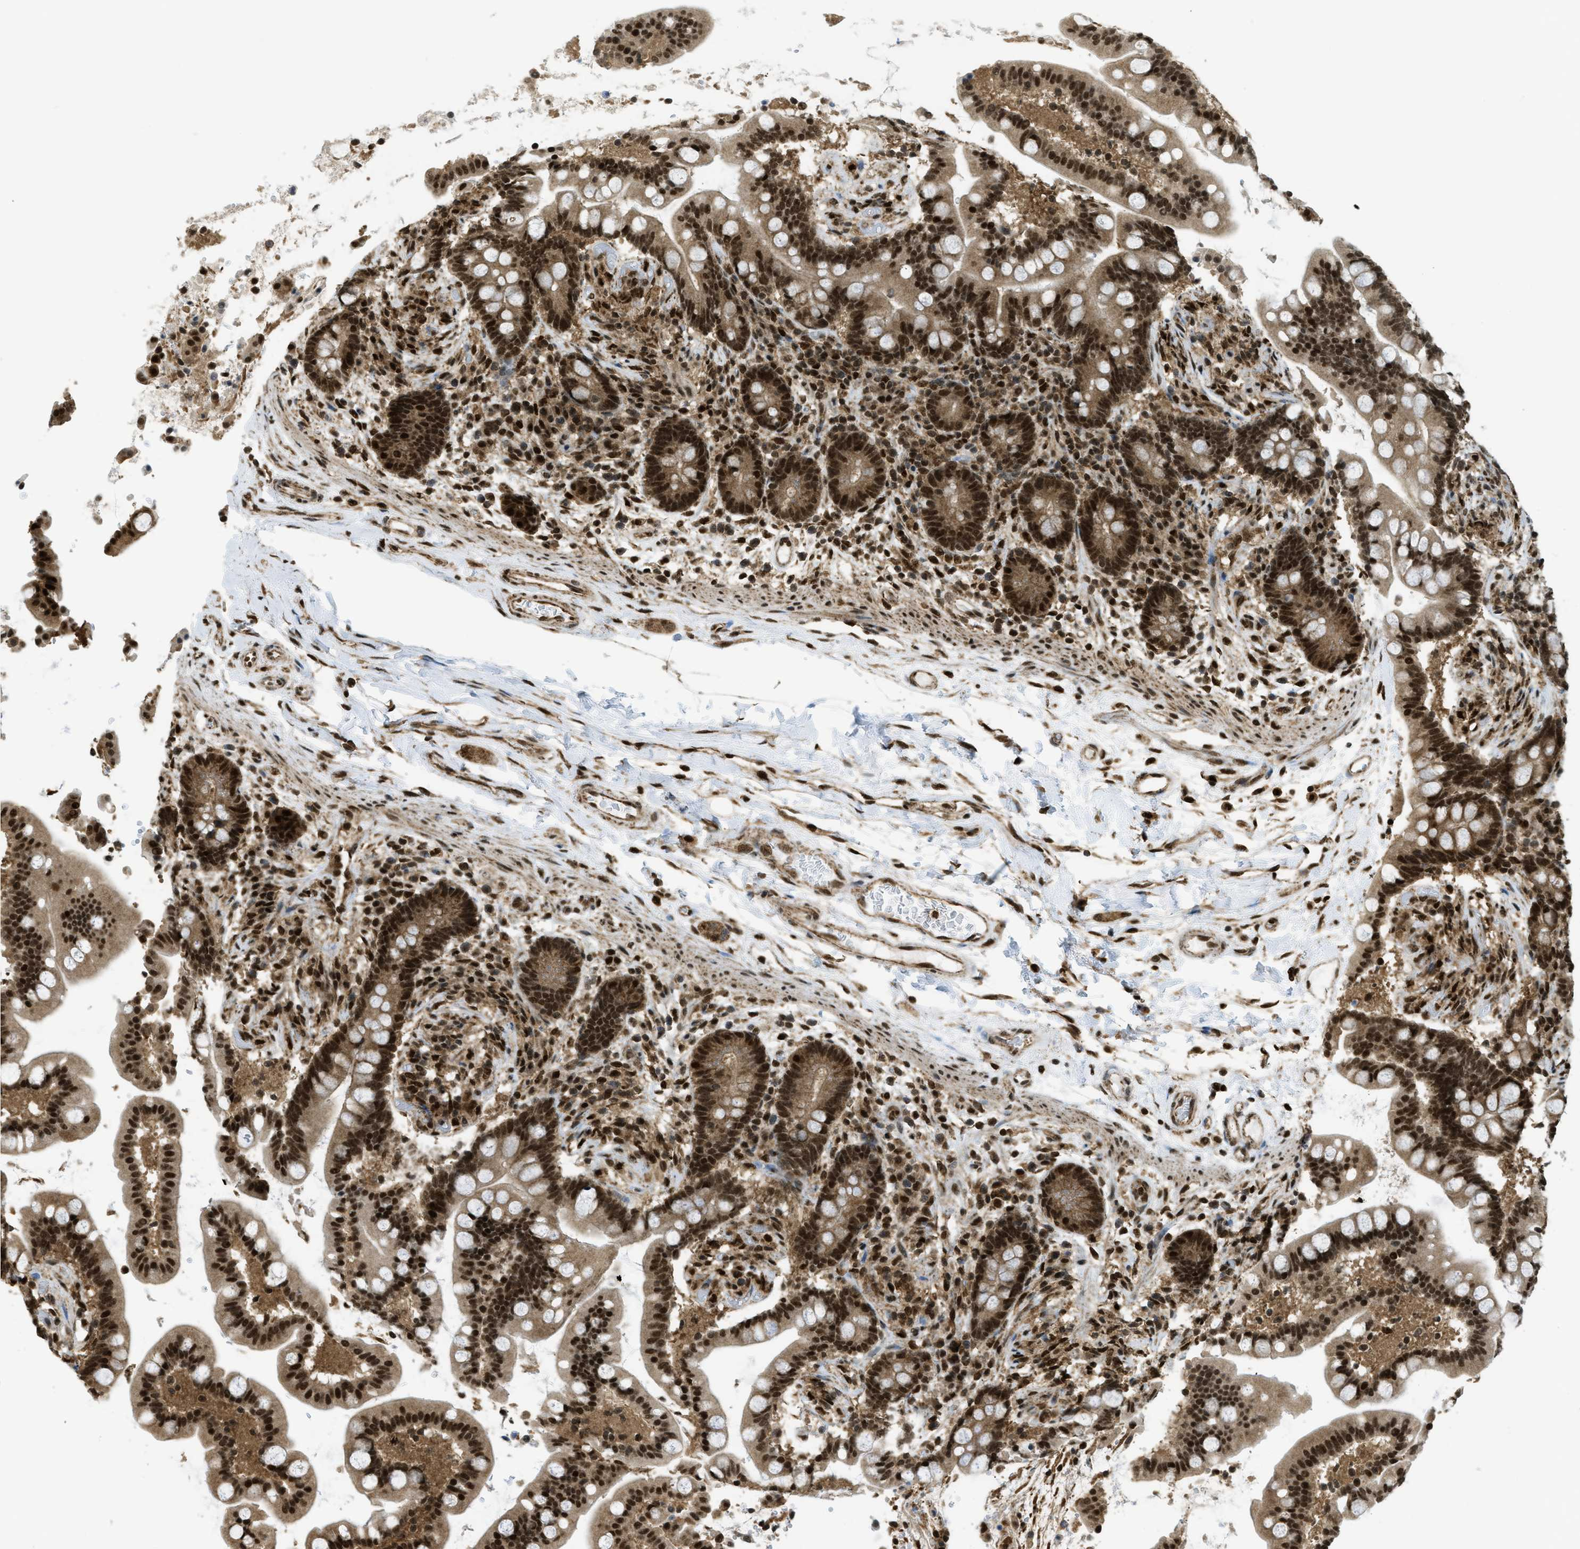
{"staining": {"intensity": "strong", "quantity": ">75%", "location": "nuclear"}, "tissue": "colon", "cell_type": "Endothelial cells", "image_type": "normal", "snomed": [{"axis": "morphology", "description": "Normal tissue, NOS"}, {"axis": "topography", "description": "Colon"}], "caption": "Strong nuclear protein staining is identified in approximately >75% of endothelial cells in colon.", "gene": "TNPO1", "patient": {"sex": "male", "age": 73}}